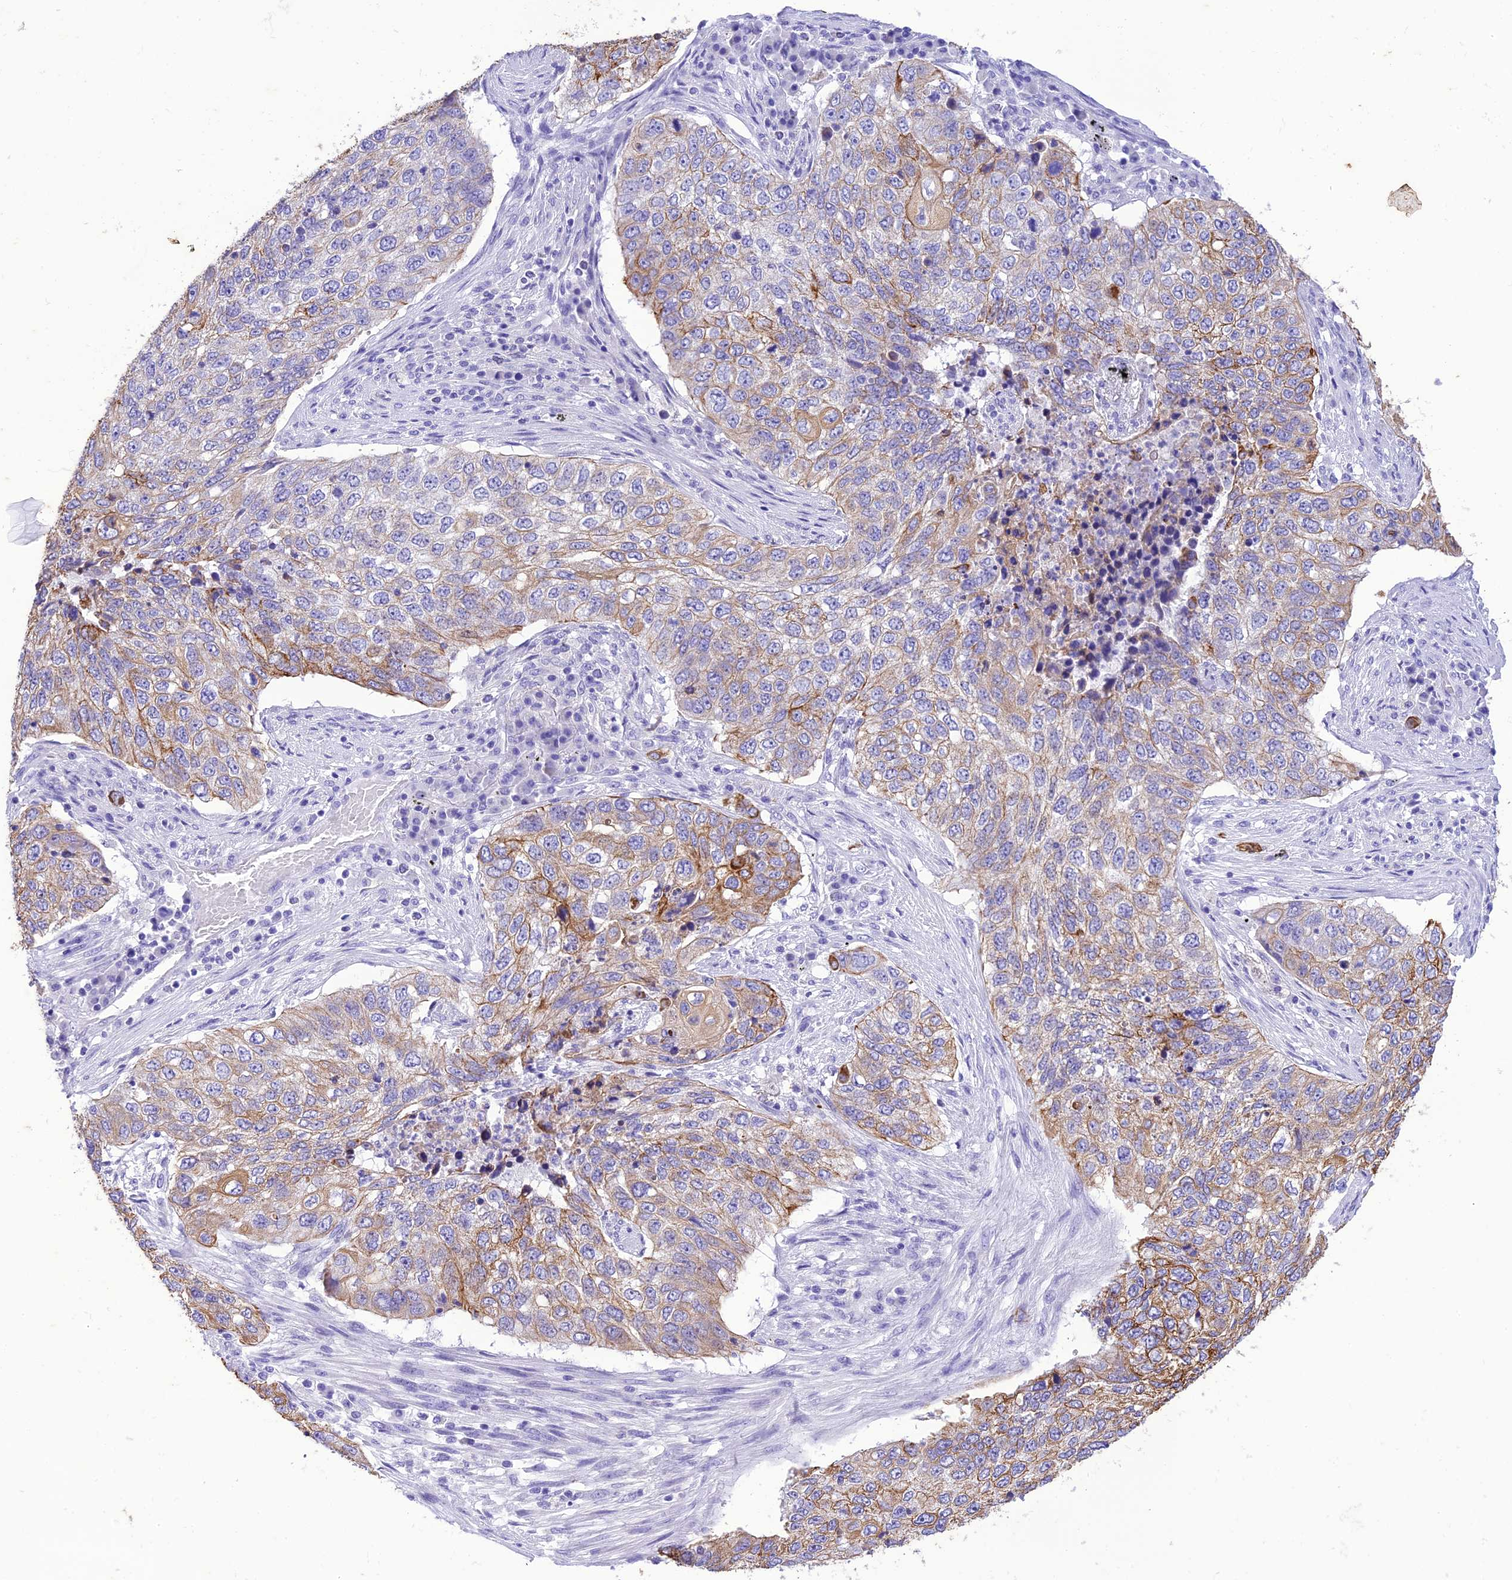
{"staining": {"intensity": "moderate", "quantity": "25%-75%", "location": "cytoplasmic/membranous"}, "tissue": "lung cancer", "cell_type": "Tumor cells", "image_type": "cancer", "snomed": [{"axis": "morphology", "description": "Squamous cell carcinoma, NOS"}, {"axis": "topography", "description": "Lung"}], "caption": "Approximately 25%-75% of tumor cells in squamous cell carcinoma (lung) display moderate cytoplasmic/membranous protein positivity as visualized by brown immunohistochemical staining.", "gene": "VPS52", "patient": {"sex": "female", "age": 63}}